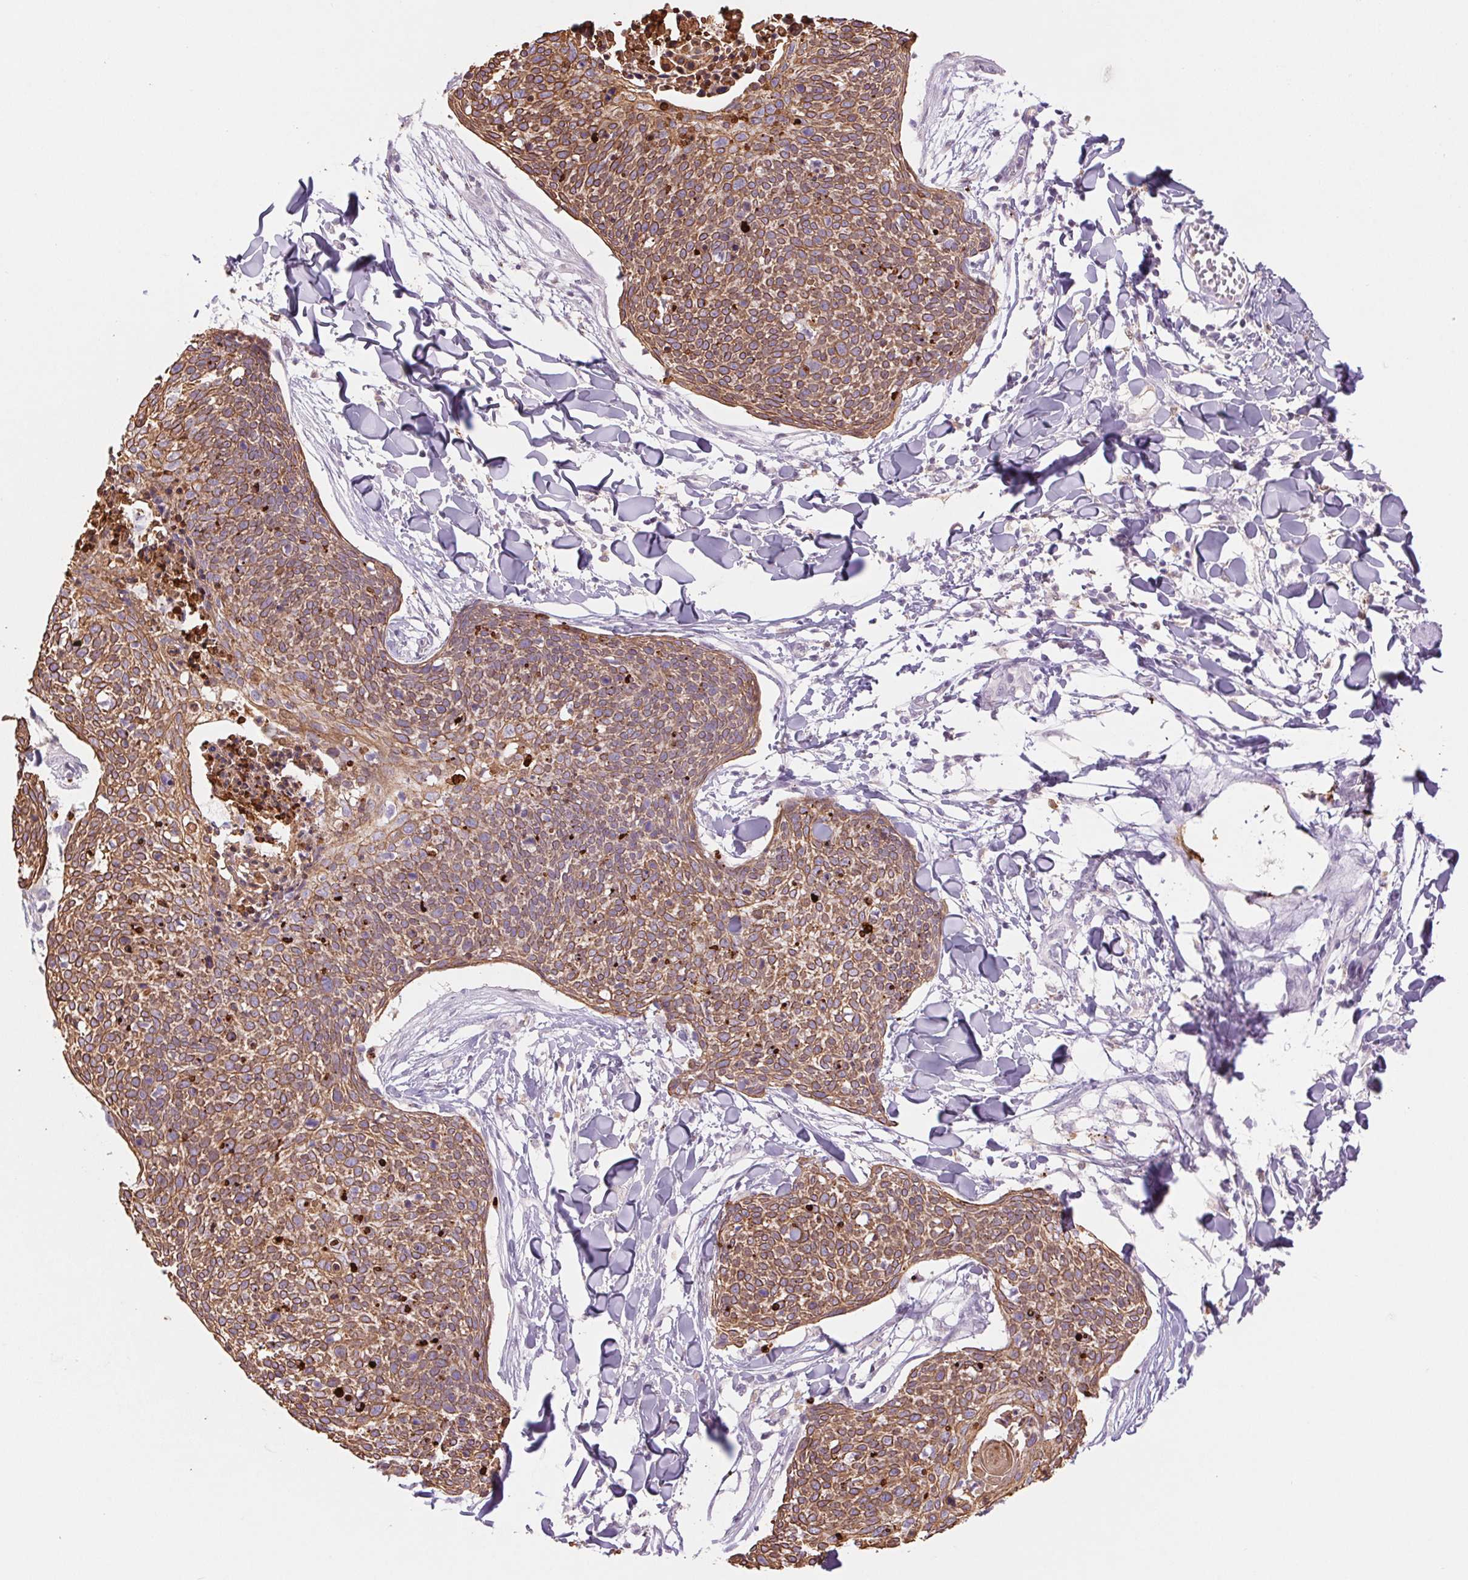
{"staining": {"intensity": "moderate", "quantity": ">75%", "location": "cytoplasmic/membranous"}, "tissue": "skin cancer", "cell_type": "Tumor cells", "image_type": "cancer", "snomed": [{"axis": "morphology", "description": "Squamous cell carcinoma, NOS"}, {"axis": "topography", "description": "Skin"}, {"axis": "topography", "description": "Vulva"}], "caption": "Moderate cytoplasmic/membranous positivity is seen in about >75% of tumor cells in skin cancer (squamous cell carcinoma).", "gene": "KRT1", "patient": {"sex": "female", "age": 75}}